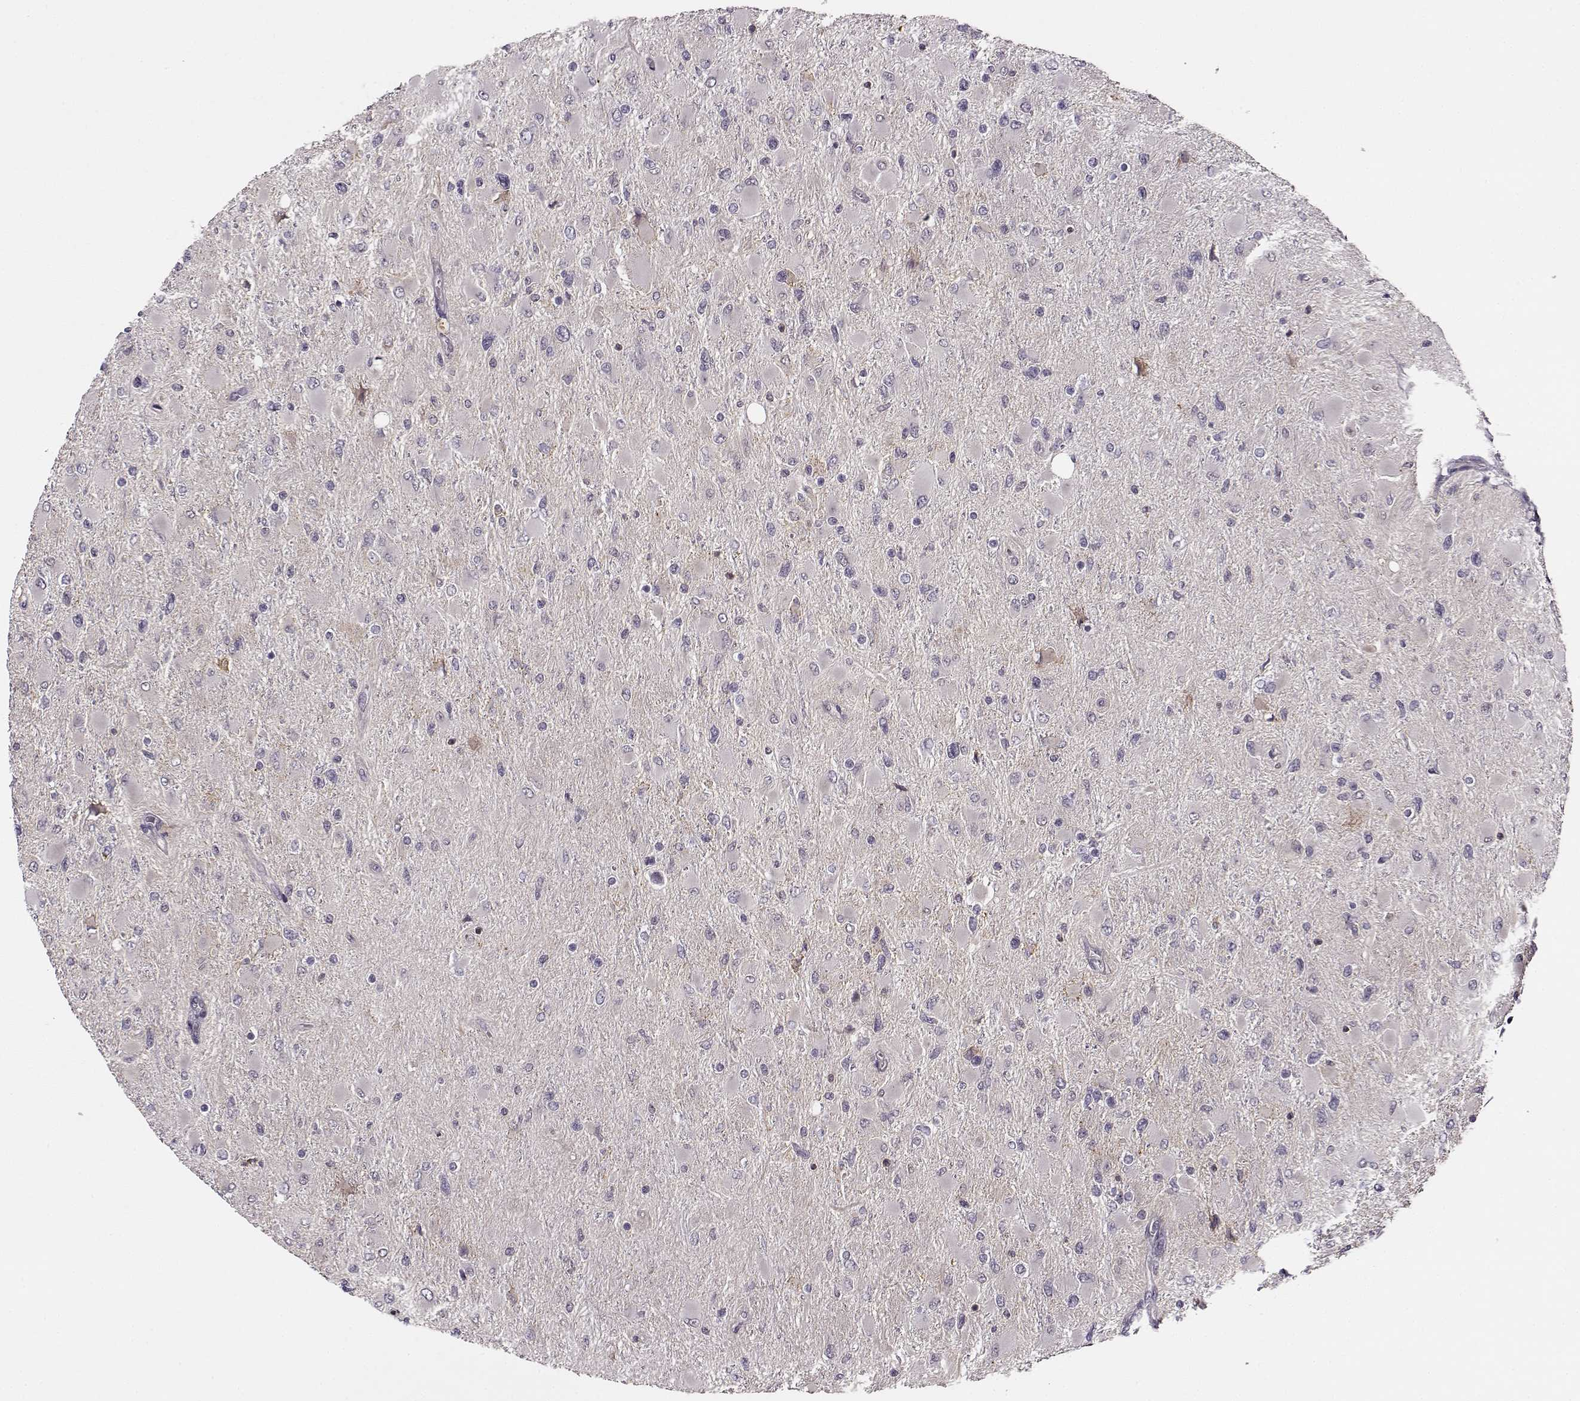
{"staining": {"intensity": "negative", "quantity": "none", "location": "none"}, "tissue": "glioma", "cell_type": "Tumor cells", "image_type": "cancer", "snomed": [{"axis": "morphology", "description": "Glioma, malignant, High grade"}, {"axis": "topography", "description": "Cerebral cortex"}], "caption": "DAB (3,3'-diaminobenzidine) immunohistochemical staining of human malignant high-grade glioma reveals no significant positivity in tumor cells.", "gene": "MFSD1", "patient": {"sex": "female", "age": 36}}